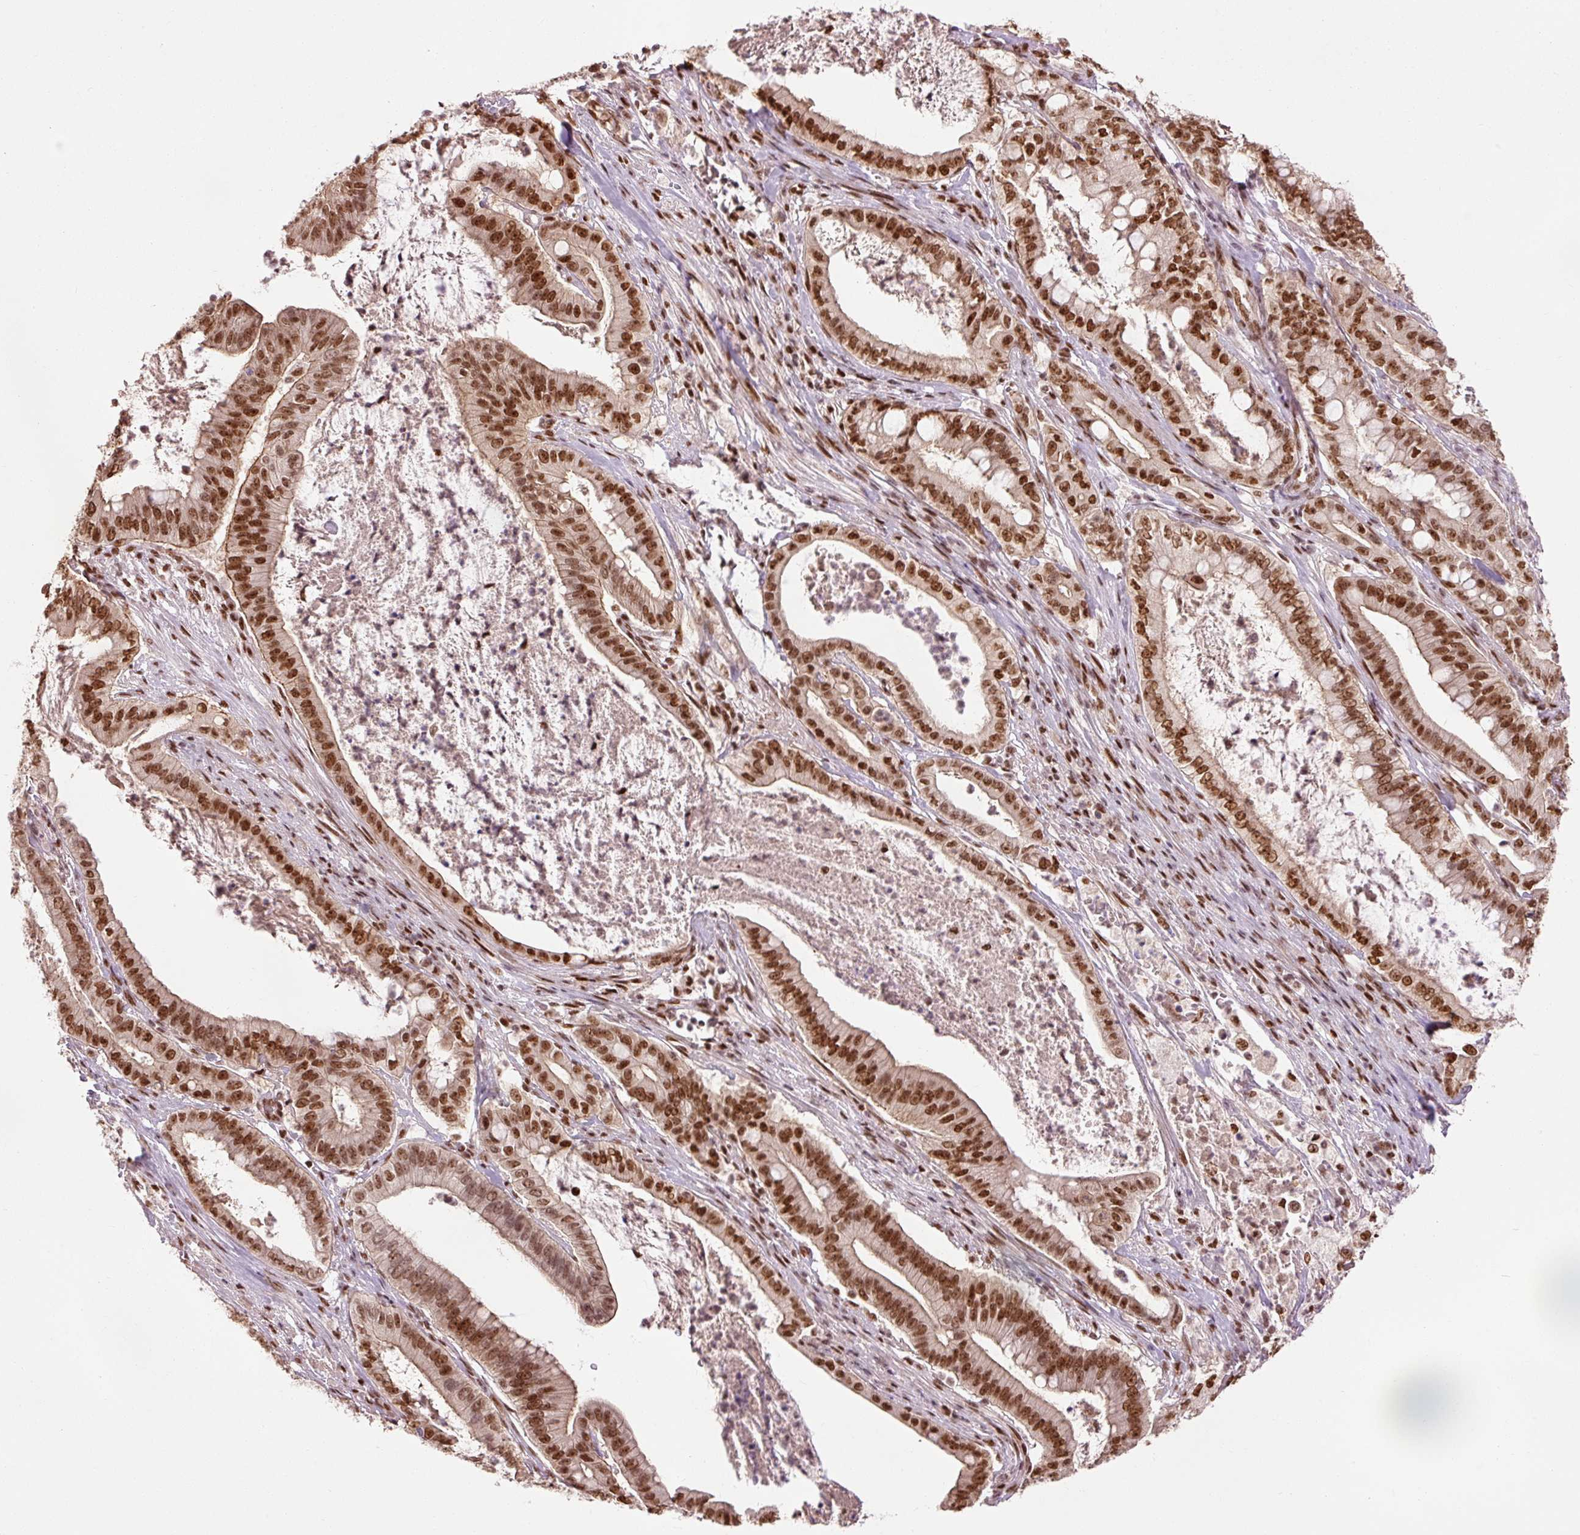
{"staining": {"intensity": "strong", "quantity": ">75%", "location": "cytoplasmic/membranous,nuclear"}, "tissue": "pancreatic cancer", "cell_type": "Tumor cells", "image_type": "cancer", "snomed": [{"axis": "morphology", "description": "Adenocarcinoma, NOS"}, {"axis": "topography", "description": "Pancreas"}], "caption": "Pancreatic adenocarcinoma stained with a protein marker demonstrates strong staining in tumor cells.", "gene": "ZBTB44", "patient": {"sex": "male", "age": 71}}